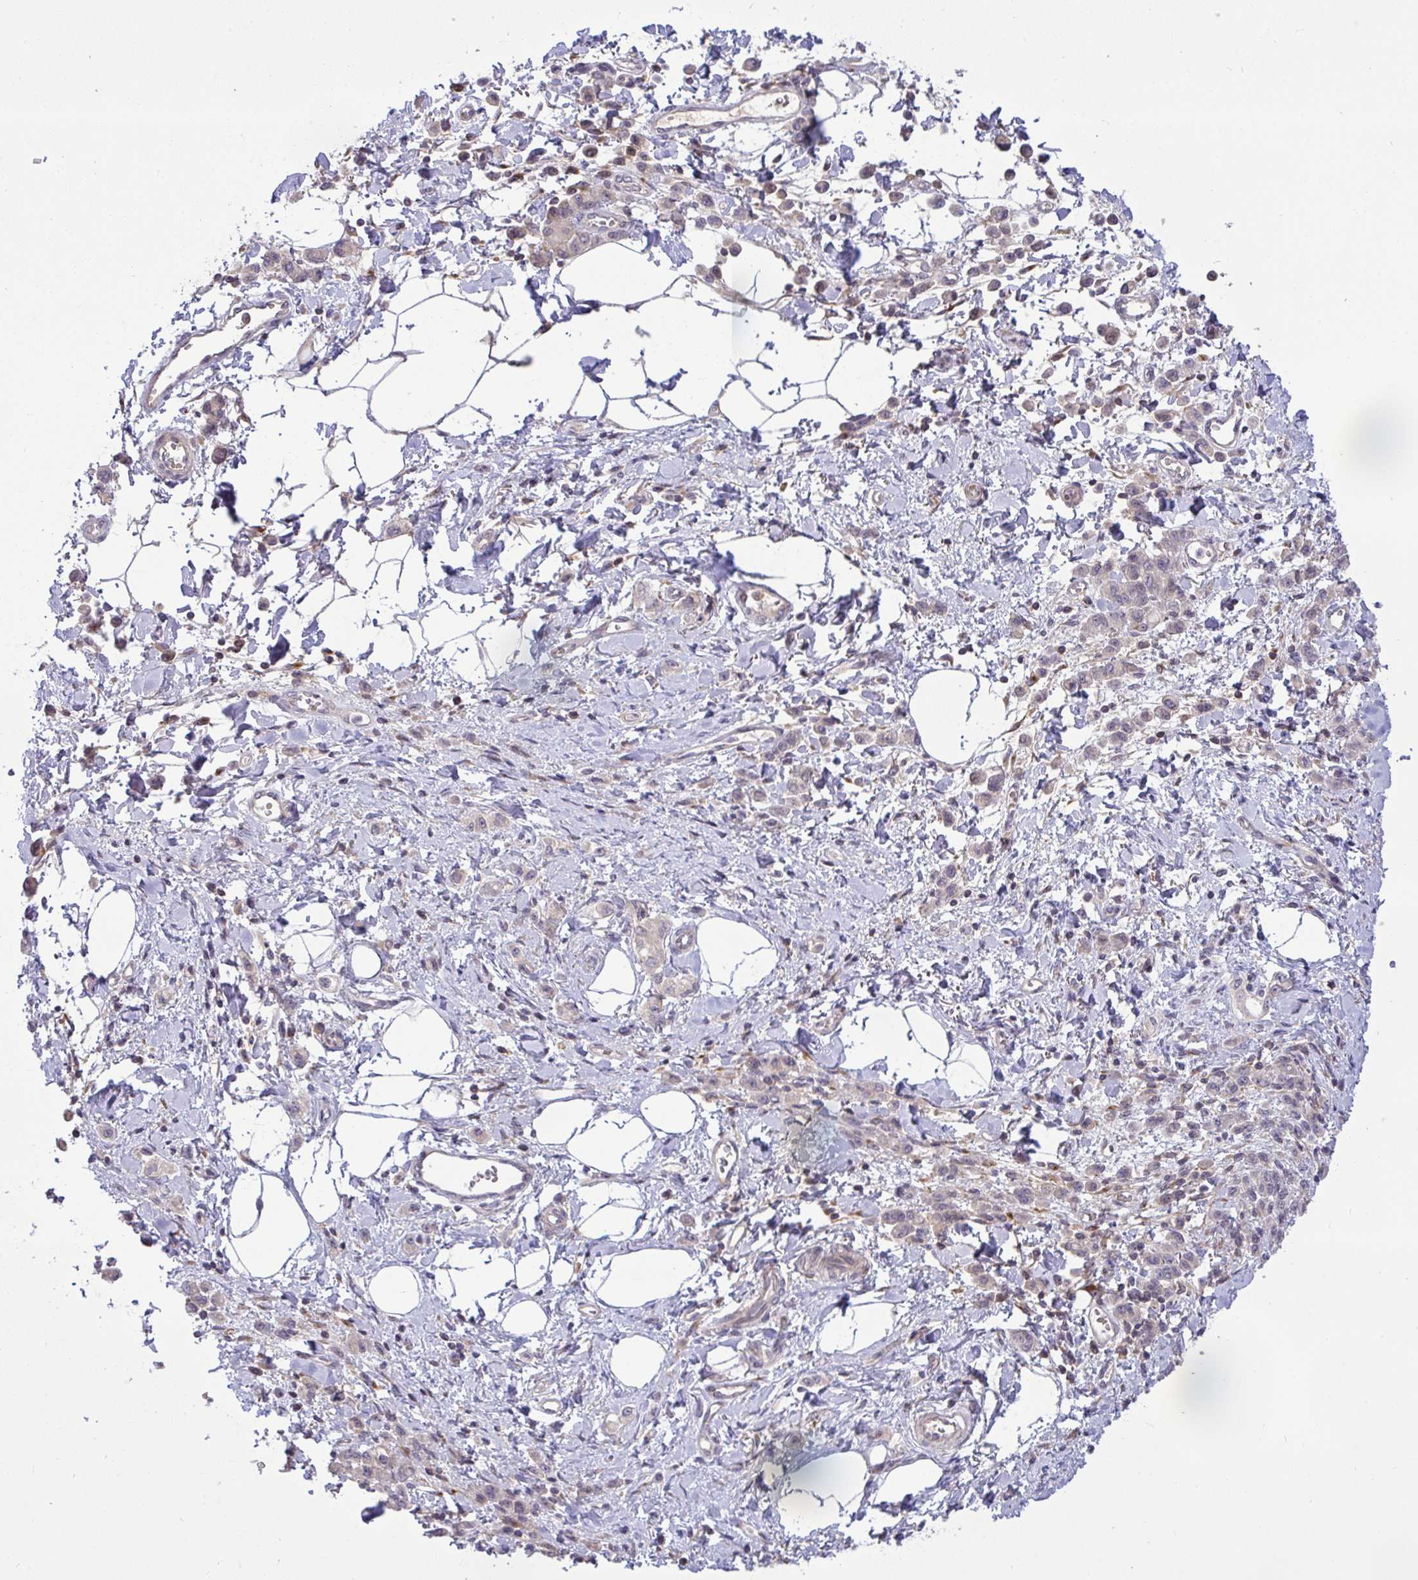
{"staining": {"intensity": "negative", "quantity": "none", "location": "none"}, "tissue": "stomach cancer", "cell_type": "Tumor cells", "image_type": "cancer", "snomed": [{"axis": "morphology", "description": "Adenocarcinoma, NOS"}, {"axis": "topography", "description": "Stomach"}], "caption": "High power microscopy photomicrograph of an immunohistochemistry photomicrograph of stomach cancer (adenocarcinoma), revealing no significant expression in tumor cells.", "gene": "SLC9A6", "patient": {"sex": "male", "age": 77}}